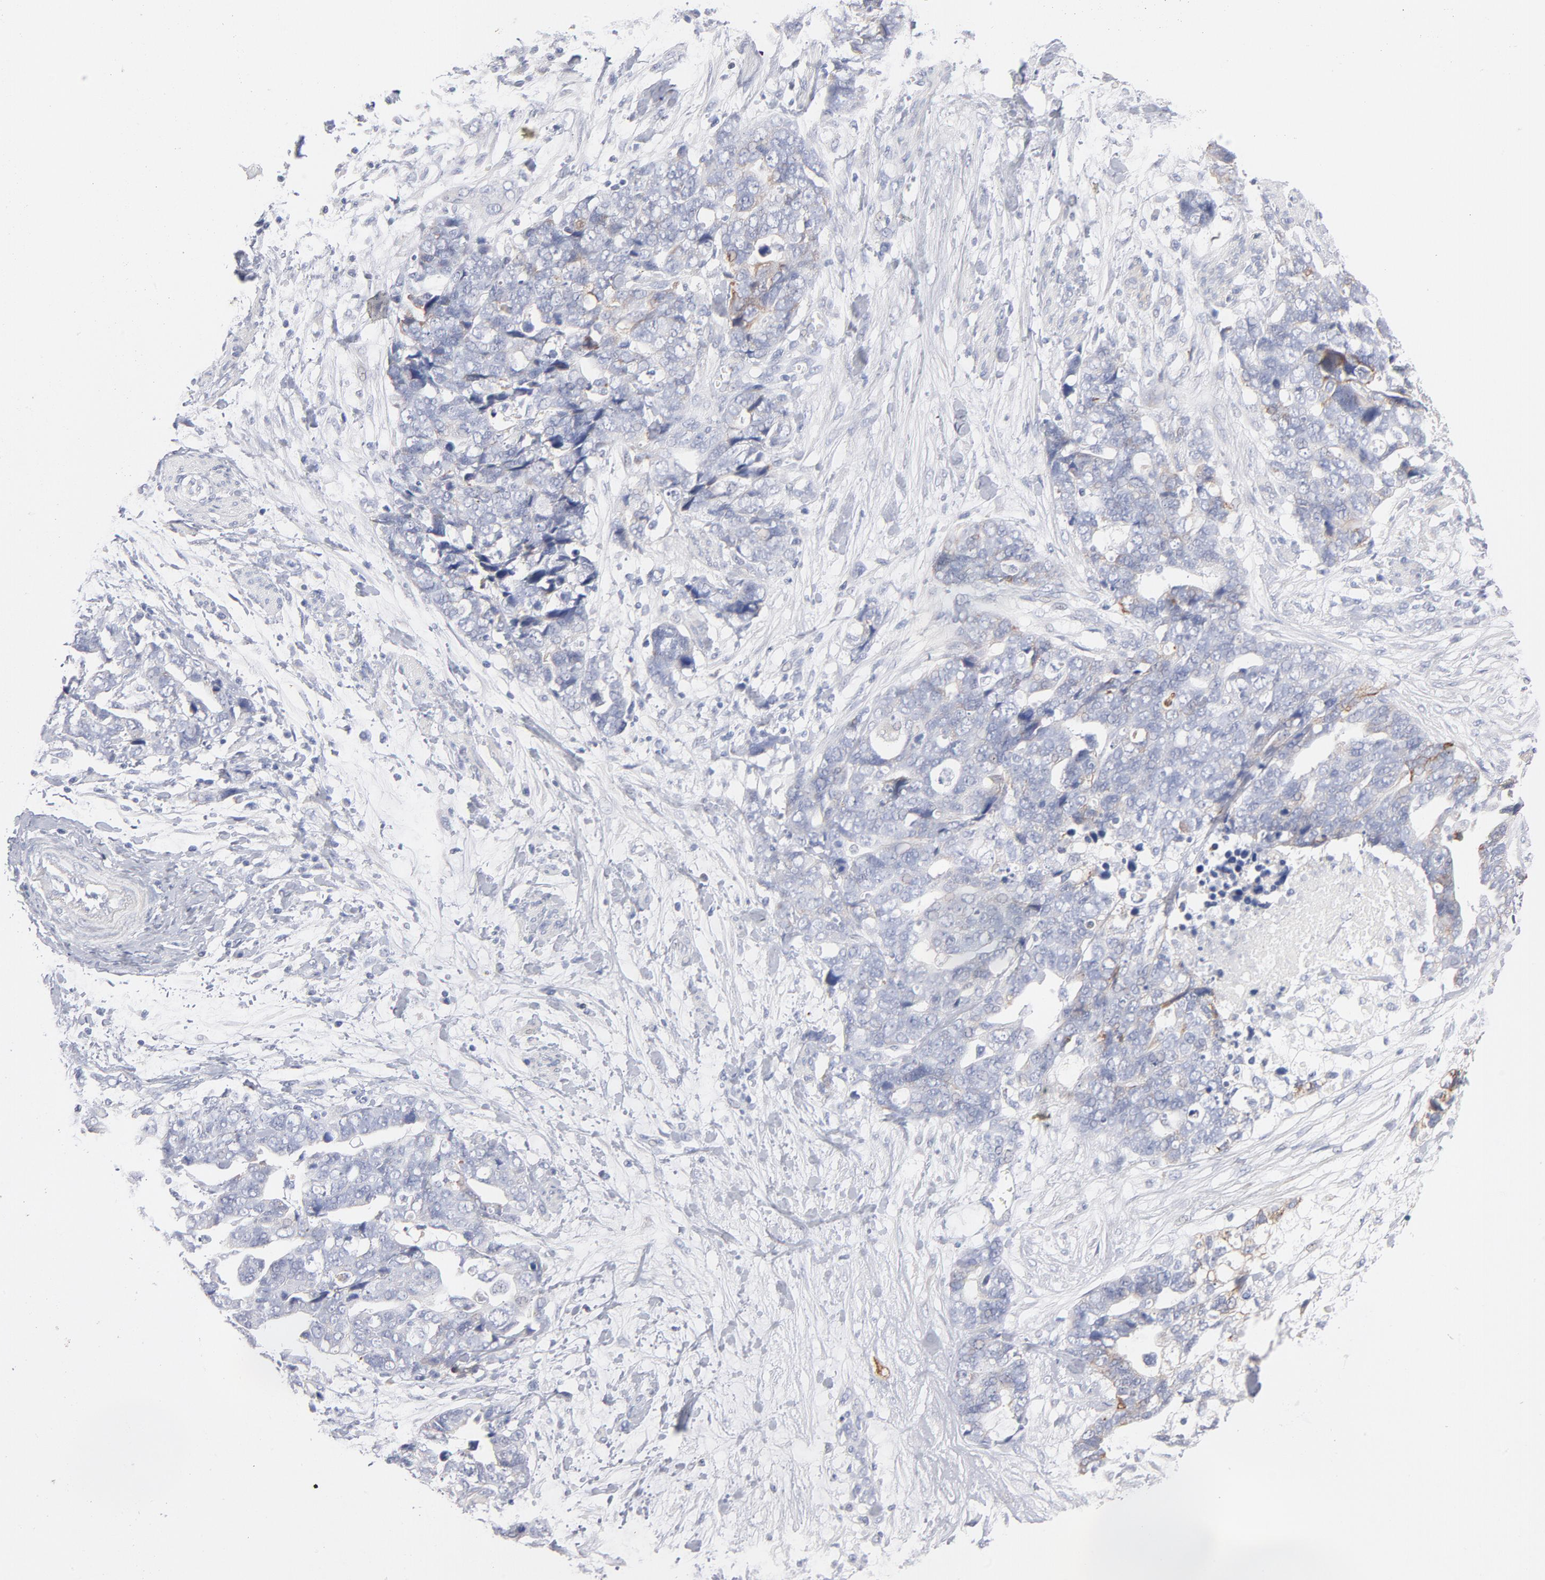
{"staining": {"intensity": "negative", "quantity": "none", "location": "none"}, "tissue": "ovarian cancer", "cell_type": "Tumor cells", "image_type": "cancer", "snomed": [{"axis": "morphology", "description": "Normal tissue, NOS"}, {"axis": "morphology", "description": "Cystadenocarcinoma, serous, NOS"}, {"axis": "topography", "description": "Fallopian tube"}, {"axis": "topography", "description": "Ovary"}], "caption": "High power microscopy histopathology image of an IHC micrograph of ovarian cancer (serous cystadenocarcinoma), revealing no significant positivity in tumor cells. The staining is performed using DAB (3,3'-diaminobenzidine) brown chromogen with nuclei counter-stained in using hematoxylin.", "gene": "MID1", "patient": {"sex": "female", "age": 56}}